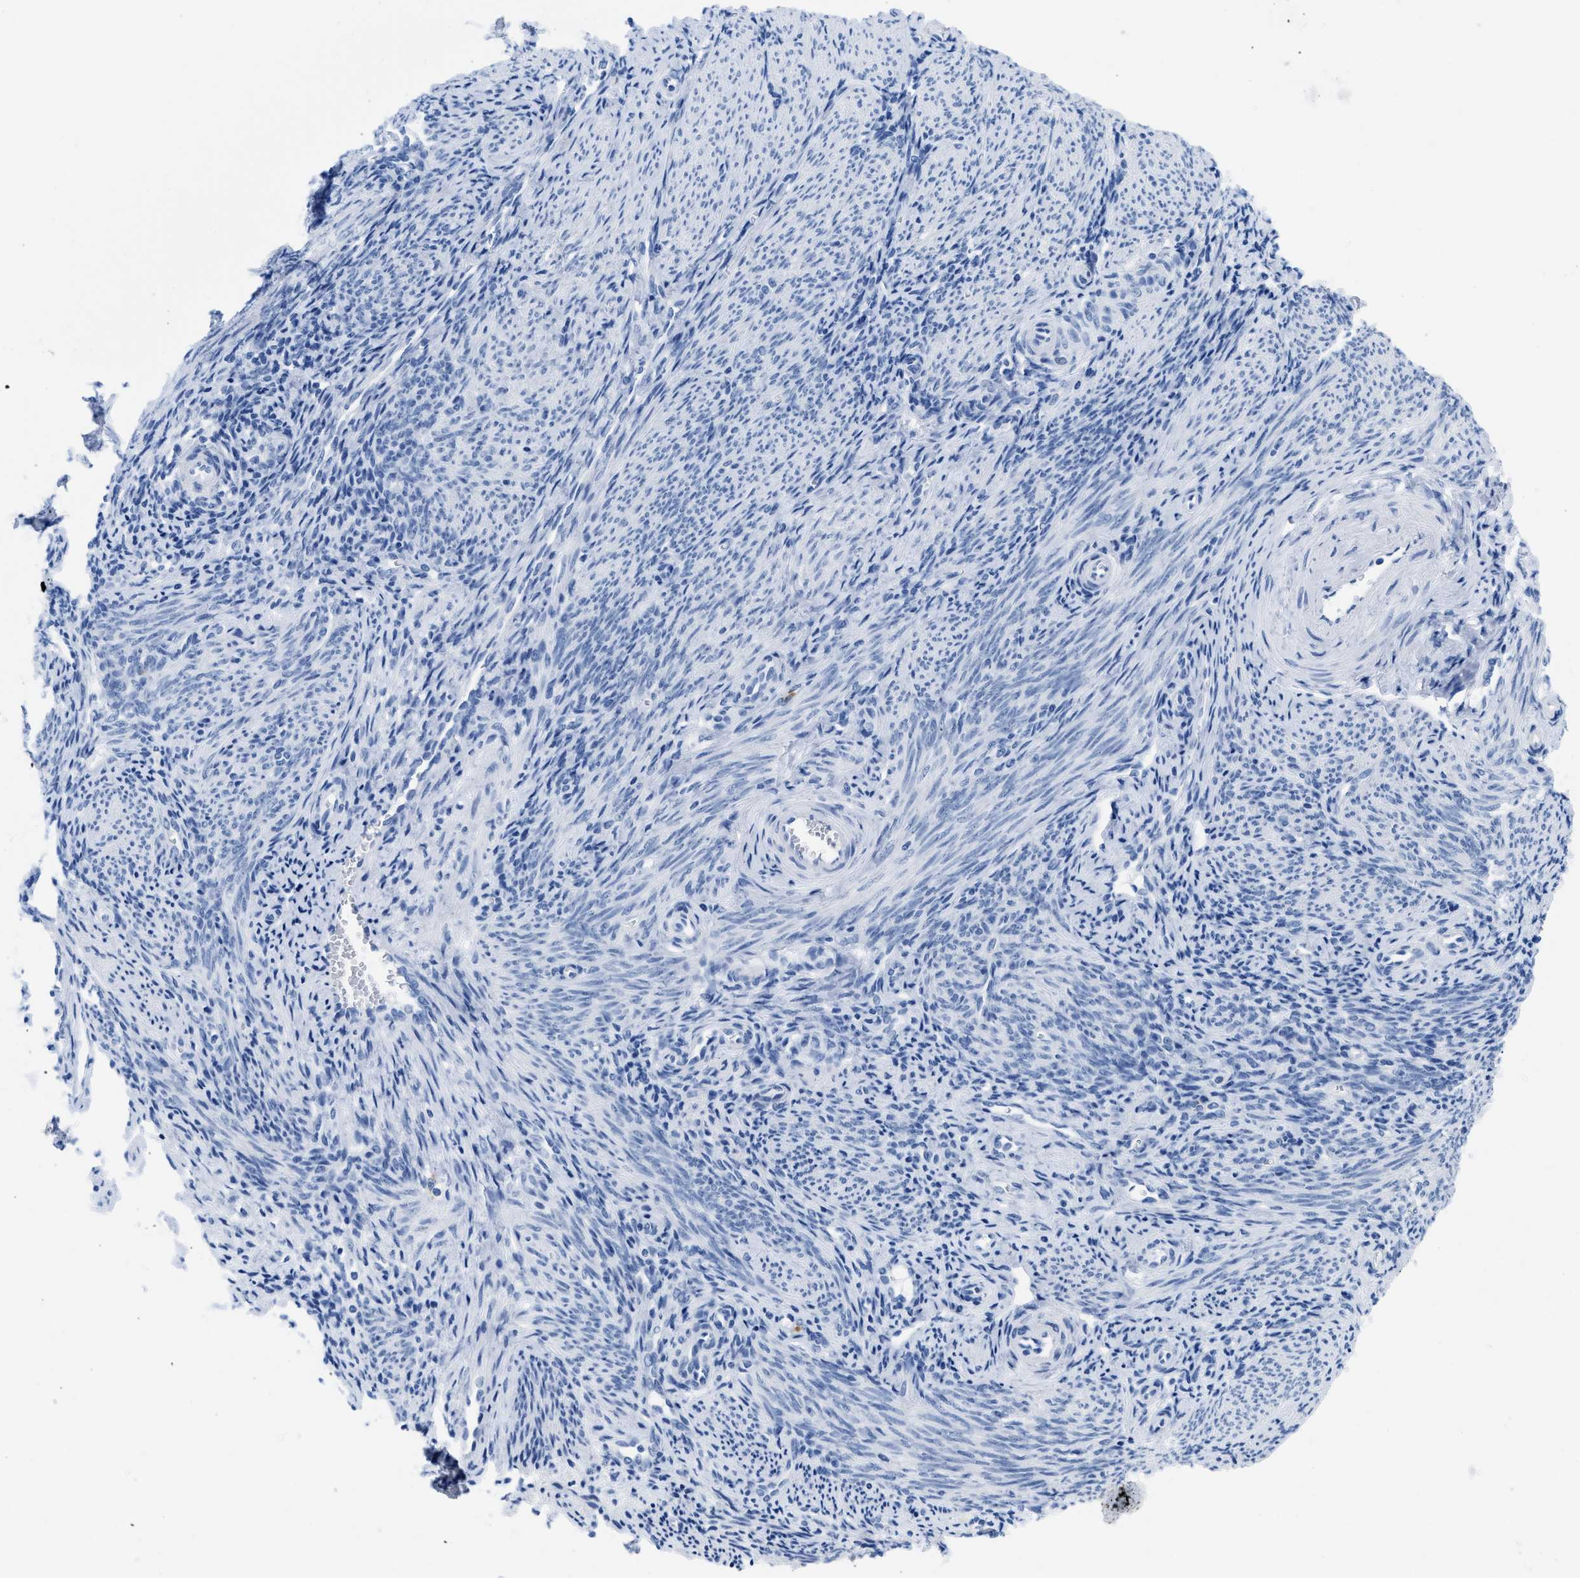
{"staining": {"intensity": "negative", "quantity": "none", "location": "none"}, "tissue": "endometrium", "cell_type": "Cells in endometrial stroma", "image_type": "normal", "snomed": [{"axis": "morphology", "description": "Normal tissue, NOS"}, {"axis": "topography", "description": "Endometrium"}], "caption": "Immunohistochemical staining of unremarkable endometrium displays no significant expression in cells in endometrial stroma.", "gene": "CR1", "patient": {"sex": "female", "age": 50}}